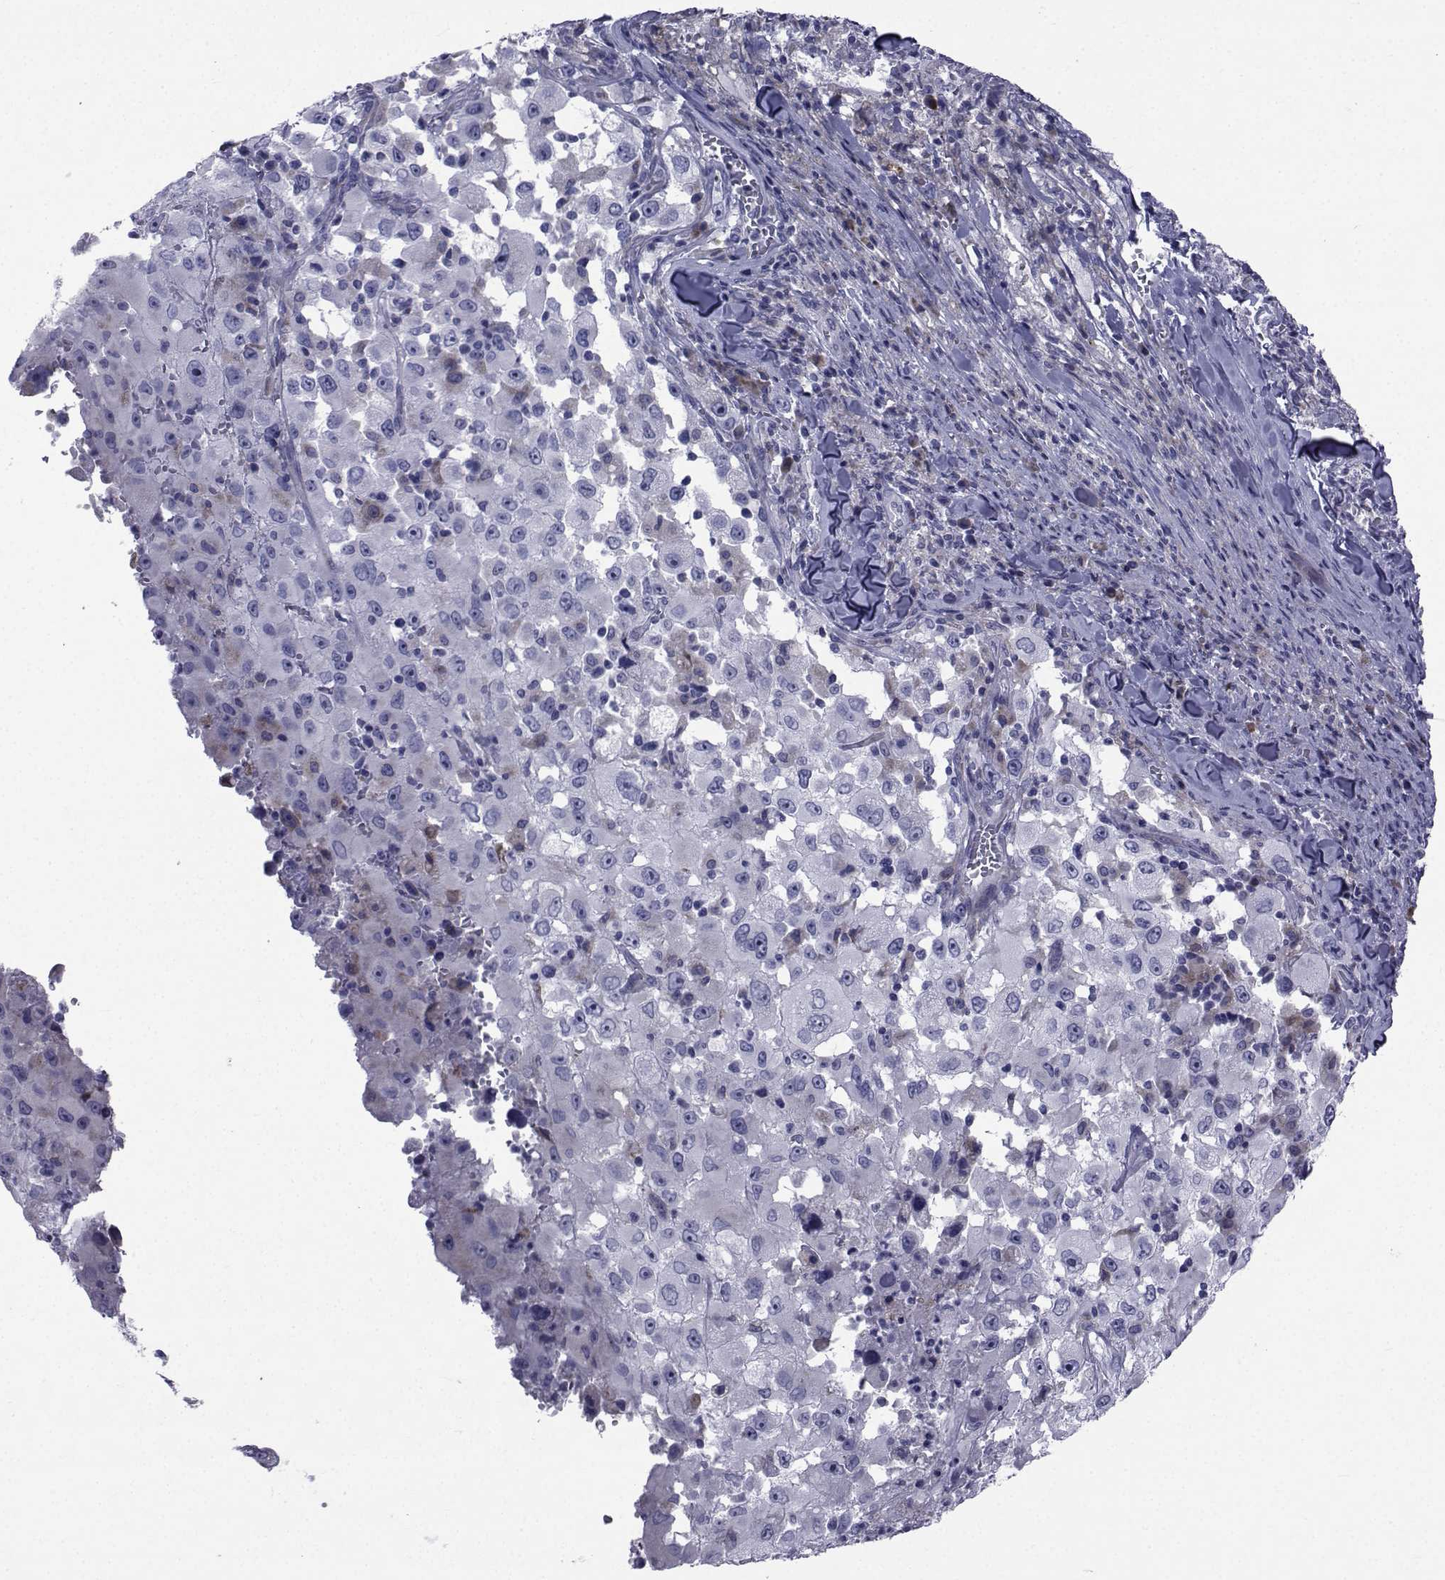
{"staining": {"intensity": "negative", "quantity": "none", "location": "none"}, "tissue": "melanoma", "cell_type": "Tumor cells", "image_type": "cancer", "snomed": [{"axis": "morphology", "description": "Malignant melanoma, Metastatic site"}, {"axis": "topography", "description": "Soft tissue"}], "caption": "Immunohistochemistry (IHC) histopathology image of neoplastic tissue: melanoma stained with DAB displays no significant protein staining in tumor cells.", "gene": "ROPN1", "patient": {"sex": "male", "age": 50}}